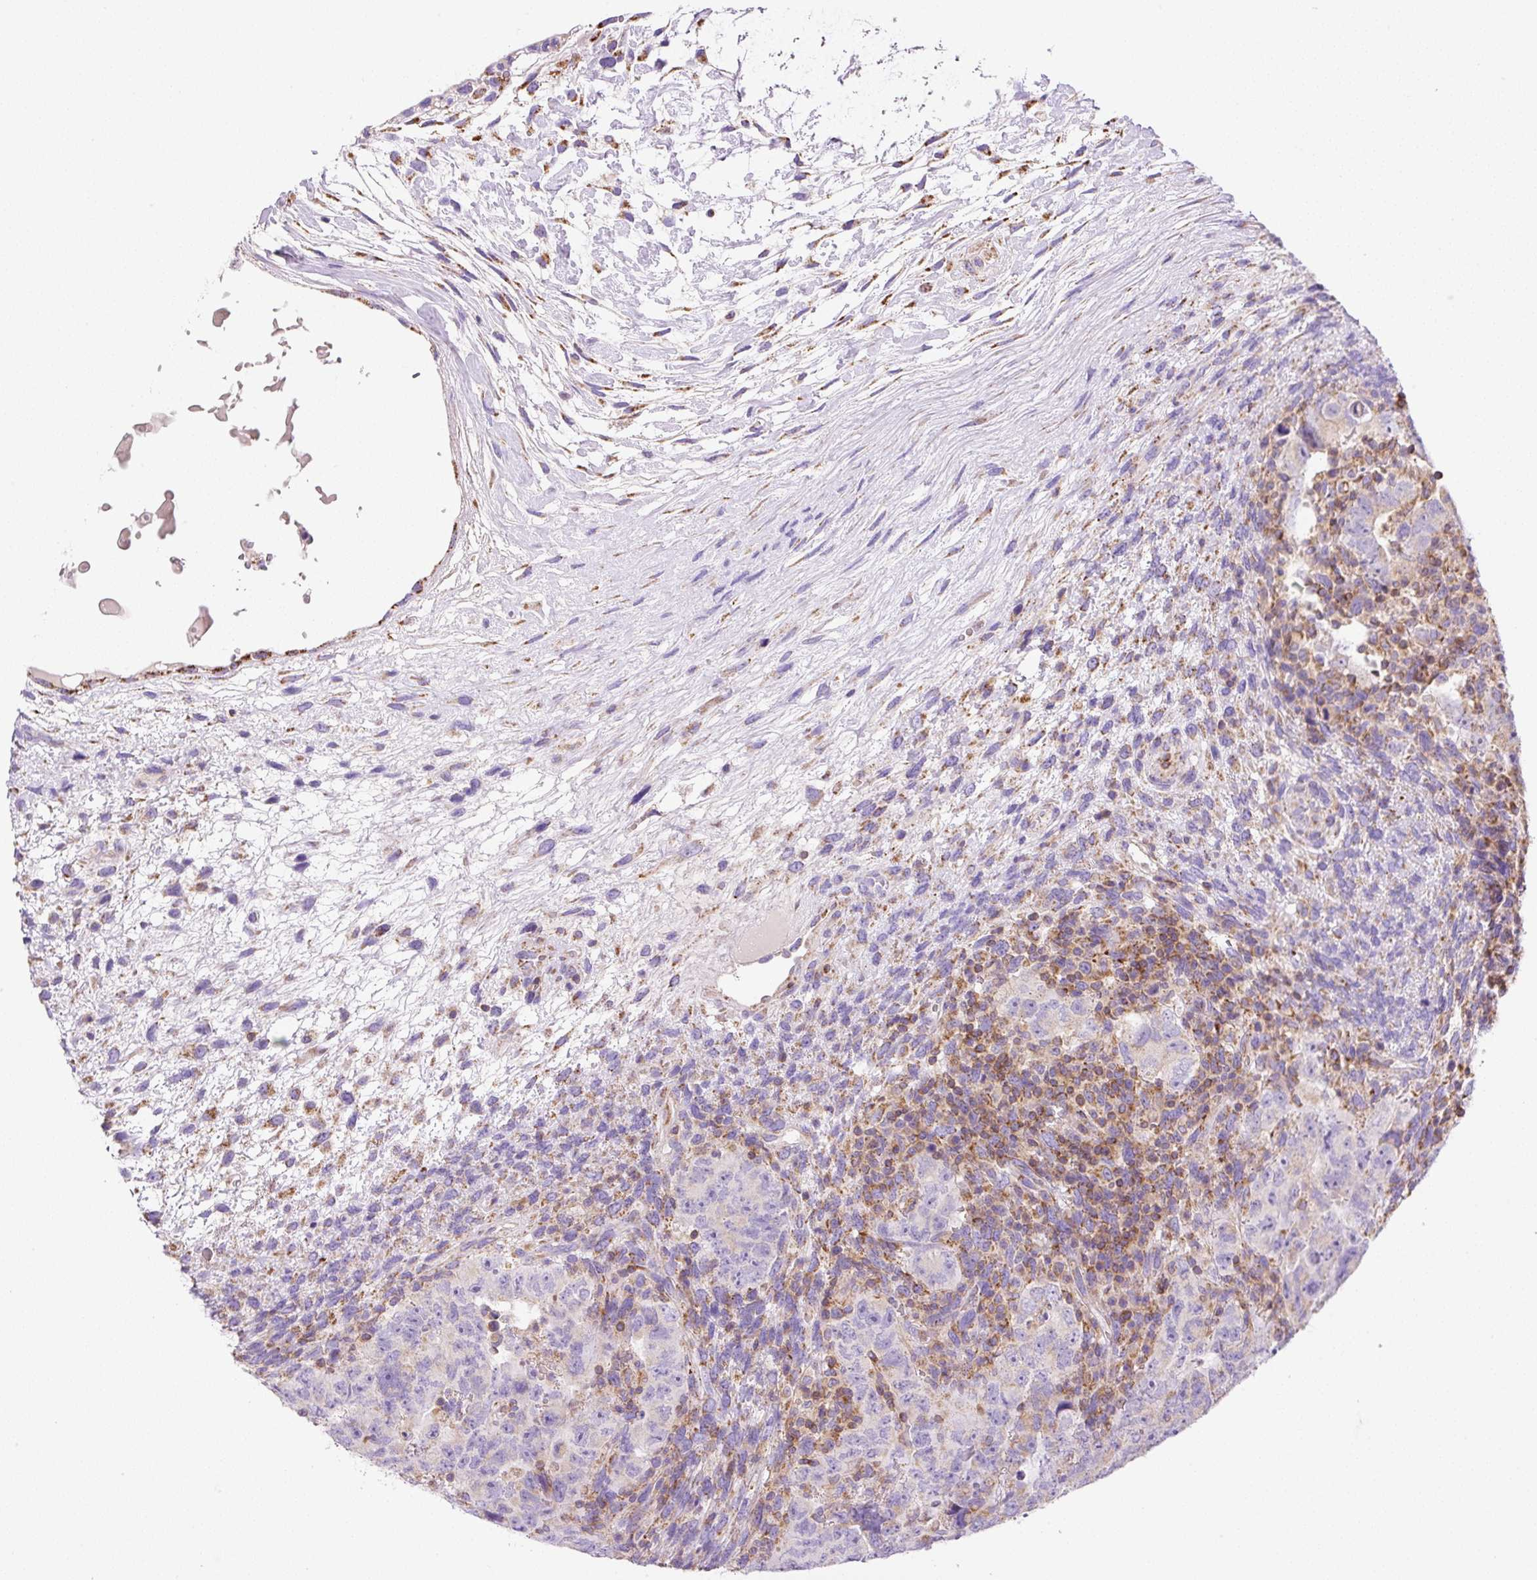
{"staining": {"intensity": "weak", "quantity": "<25%", "location": "cytoplasmic/membranous"}, "tissue": "testis cancer", "cell_type": "Tumor cells", "image_type": "cancer", "snomed": [{"axis": "morphology", "description": "Carcinoma, Embryonal, NOS"}, {"axis": "topography", "description": "Testis"}], "caption": "Immunohistochemical staining of human embryonal carcinoma (testis) shows no significant expression in tumor cells.", "gene": "NF1", "patient": {"sex": "male", "age": 24}}